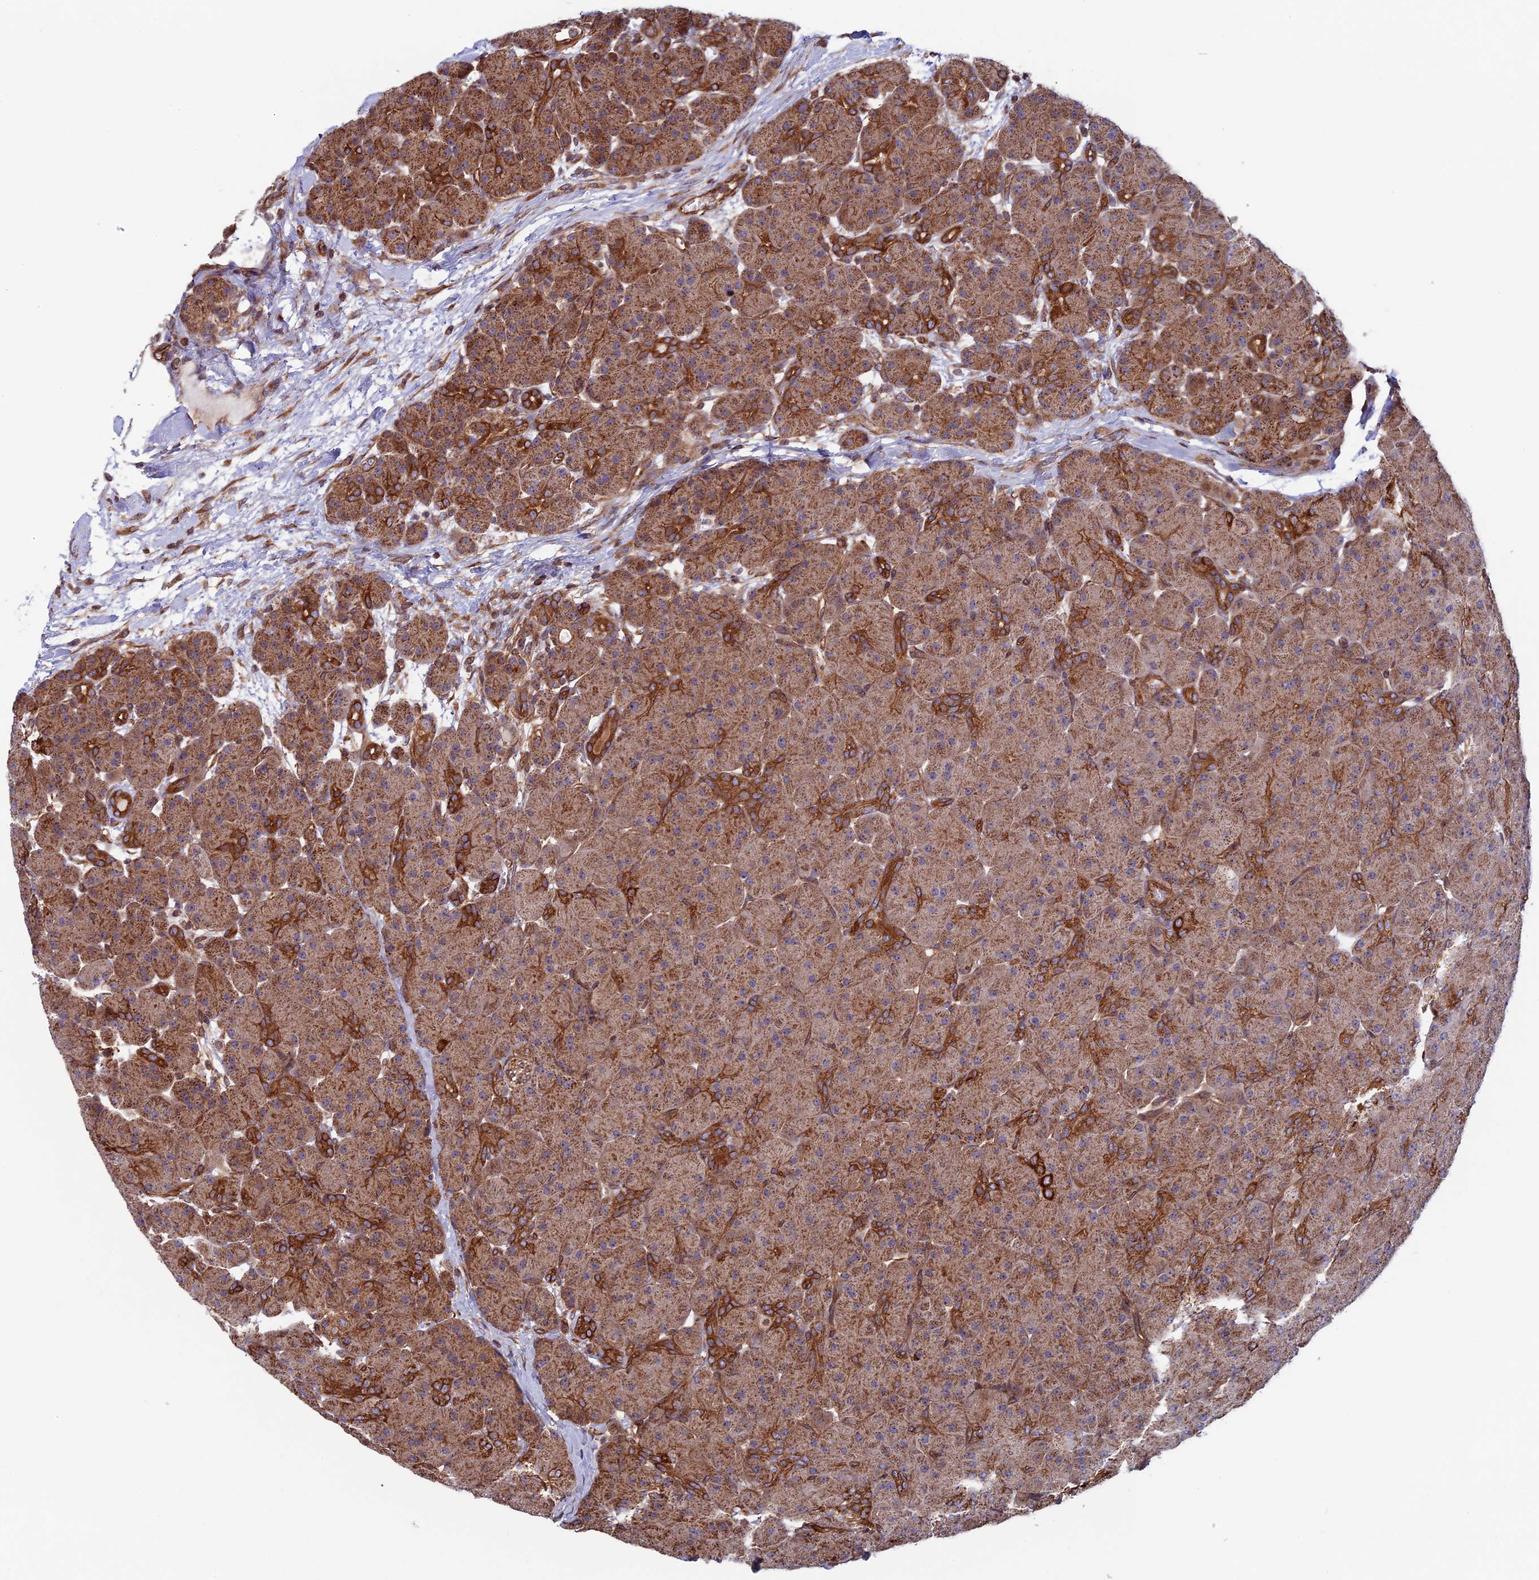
{"staining": {"intensity": "strong", "quantity": "25%-75%", "location": "cytoplasmic/membranous"}, "tissue": "pancreas", "cell_type": "Exocrine glandular cells", "image_type": "normal", "snomed": [{"axis": "morphology", "description": "Normal tissue, NOS"}, {"axis": "topography", "description": "Pancreas"}], "caption": "Immunohistochemistry (IHC) histopathology image of benign human pancreas stained for a protein (brown), which shows high levels of strong cytoplasmic/membranous staining in about 25%-75% of exocrine glandular cells.", "gene": "CCDC8", "patient": {"sex": "male", "age": 66}}